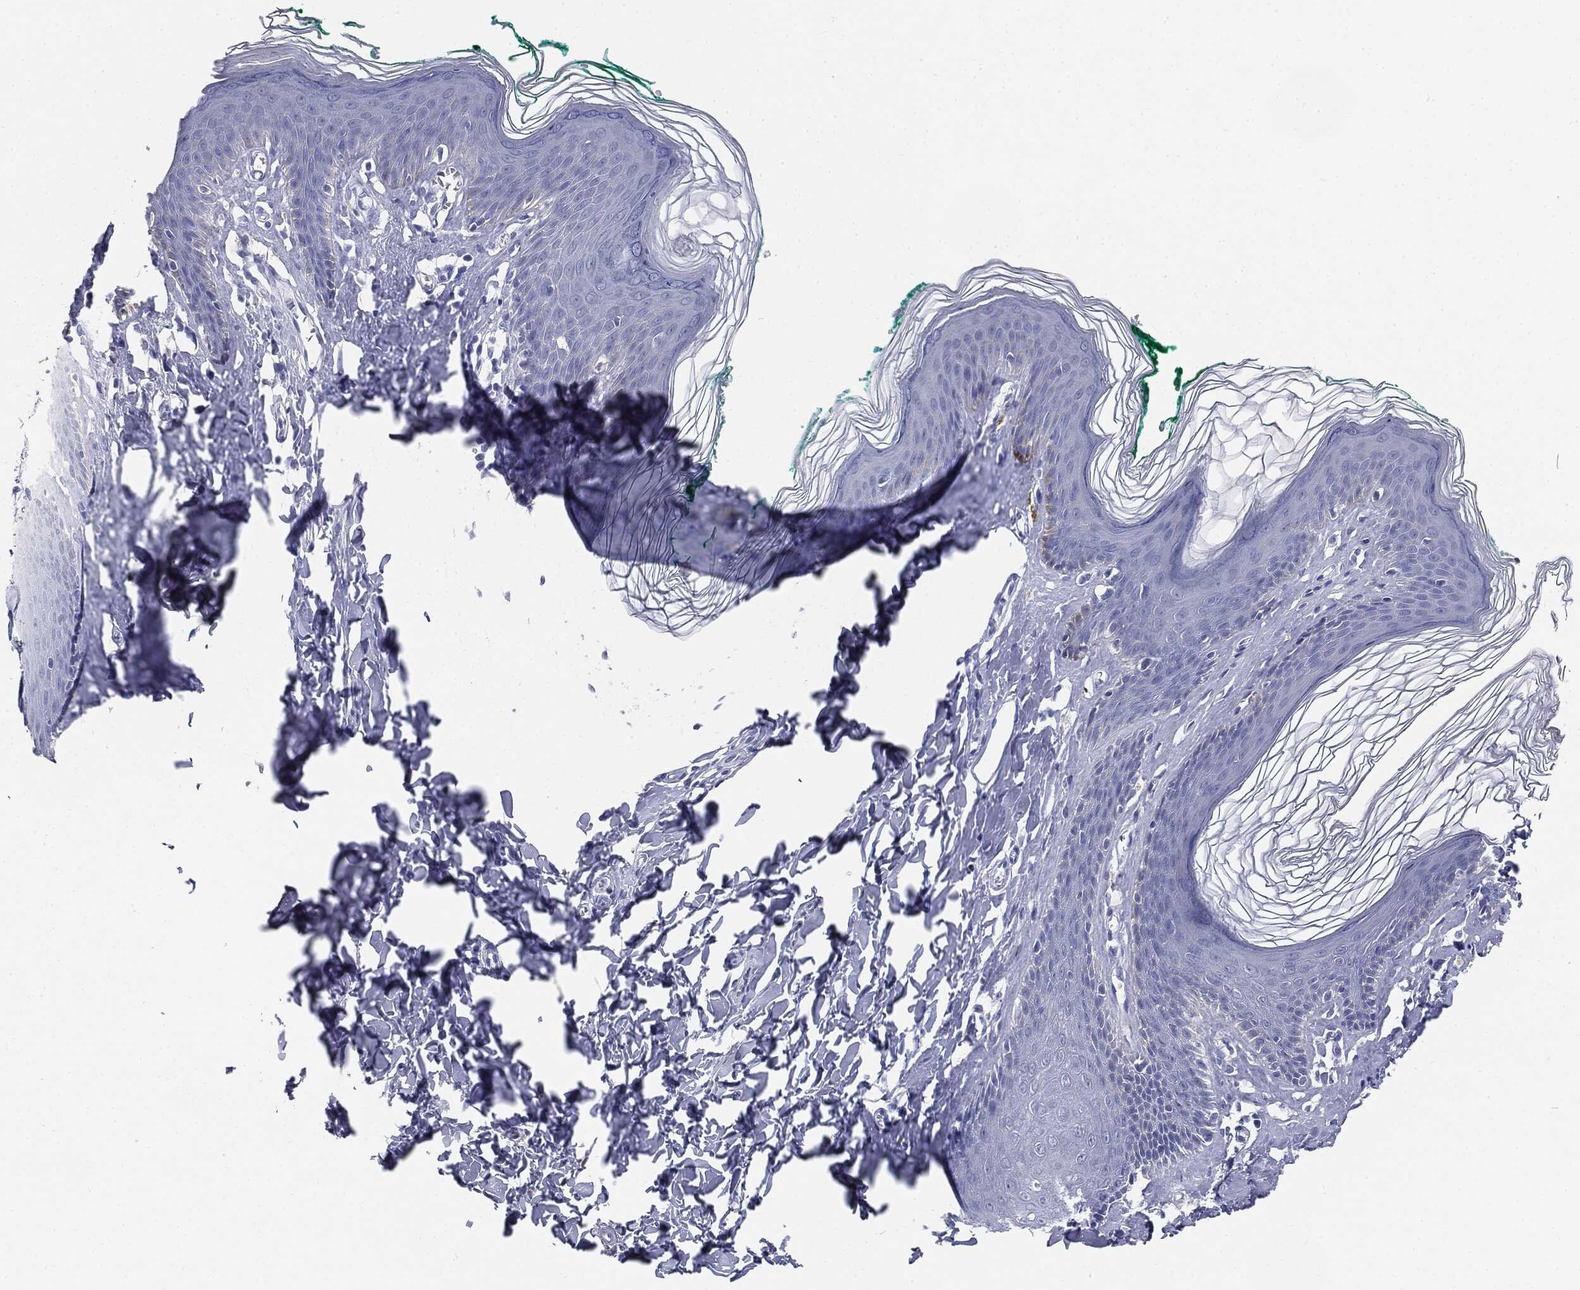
{"staining": {"intensity": "negative", "quantity": "none", "location": "none"}, "tissue": "skin", "cell_type": "Epidermal cells", "image_type": "normal", "snomed": [{"axis": "morphology", "description": "Normal tissue, NOS"}, {"axis": "topography", "description": "Vulva"}], "caption": "The photomicrograph exhibits no staining of epidermal cells in unremarkable skin.", "gene": "CUZD1", "patient": {"sex": "female", "age": 66}}